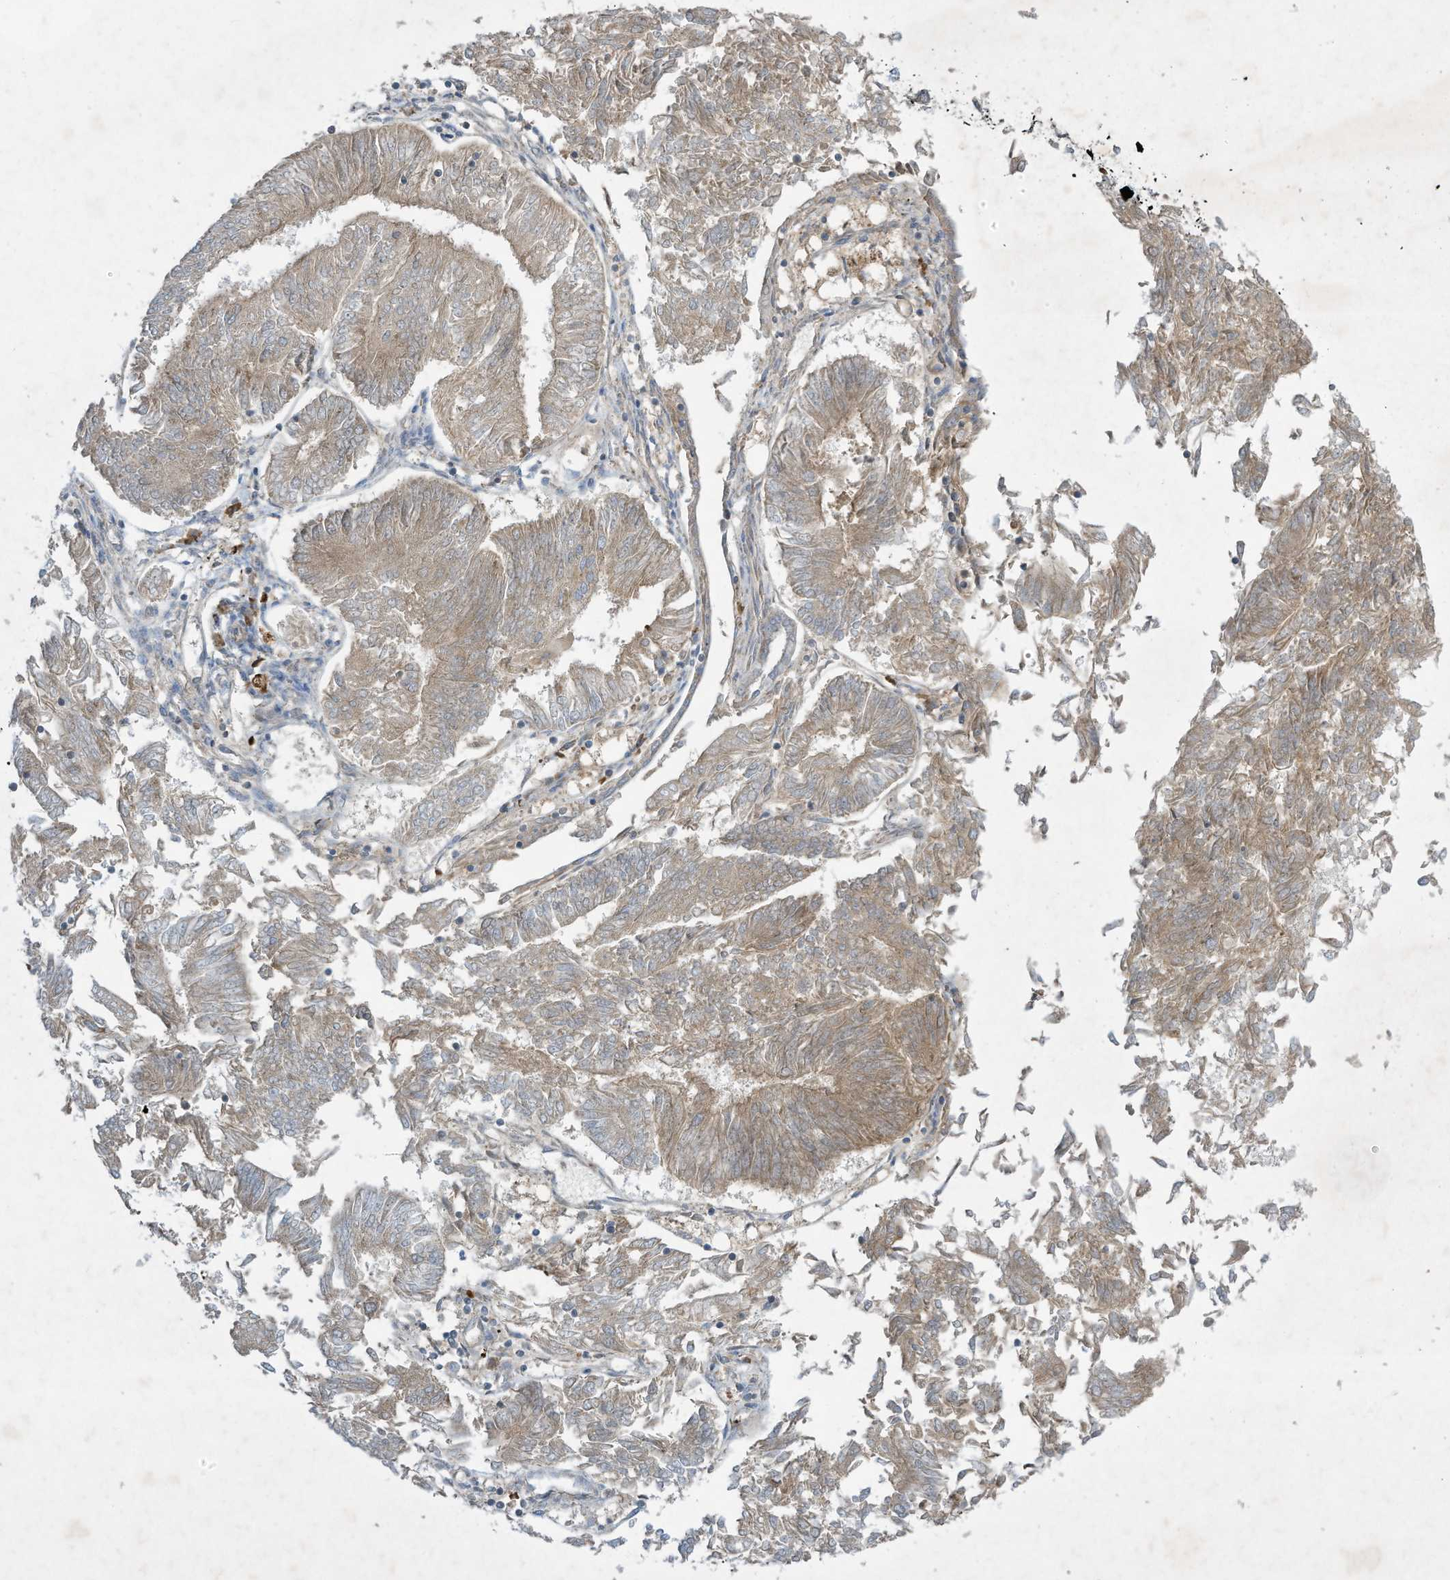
{"staining": {"intensity": "weak", "quantity": ">75%", "location": "cytoplasmic/membranous"}, "tissue": "endometrial cancer", "cell_type": "Tumor cells", "image_type": "cancer", "snomed": [{"axis": "morphology", "description": "Adenocarcinoma, NOS"}, {"axis": "topography", "description": "Endometrium"}], "caption": "Approximately >75% of tumor cells in human endometrial adenocarcinoma demonstrate weak cytoplasmic/membranous protein positivity as visualized by brown immunohistochemical staining.", "gene": "SYNJ2", "patient": {"sex": "female", "age": 58}}